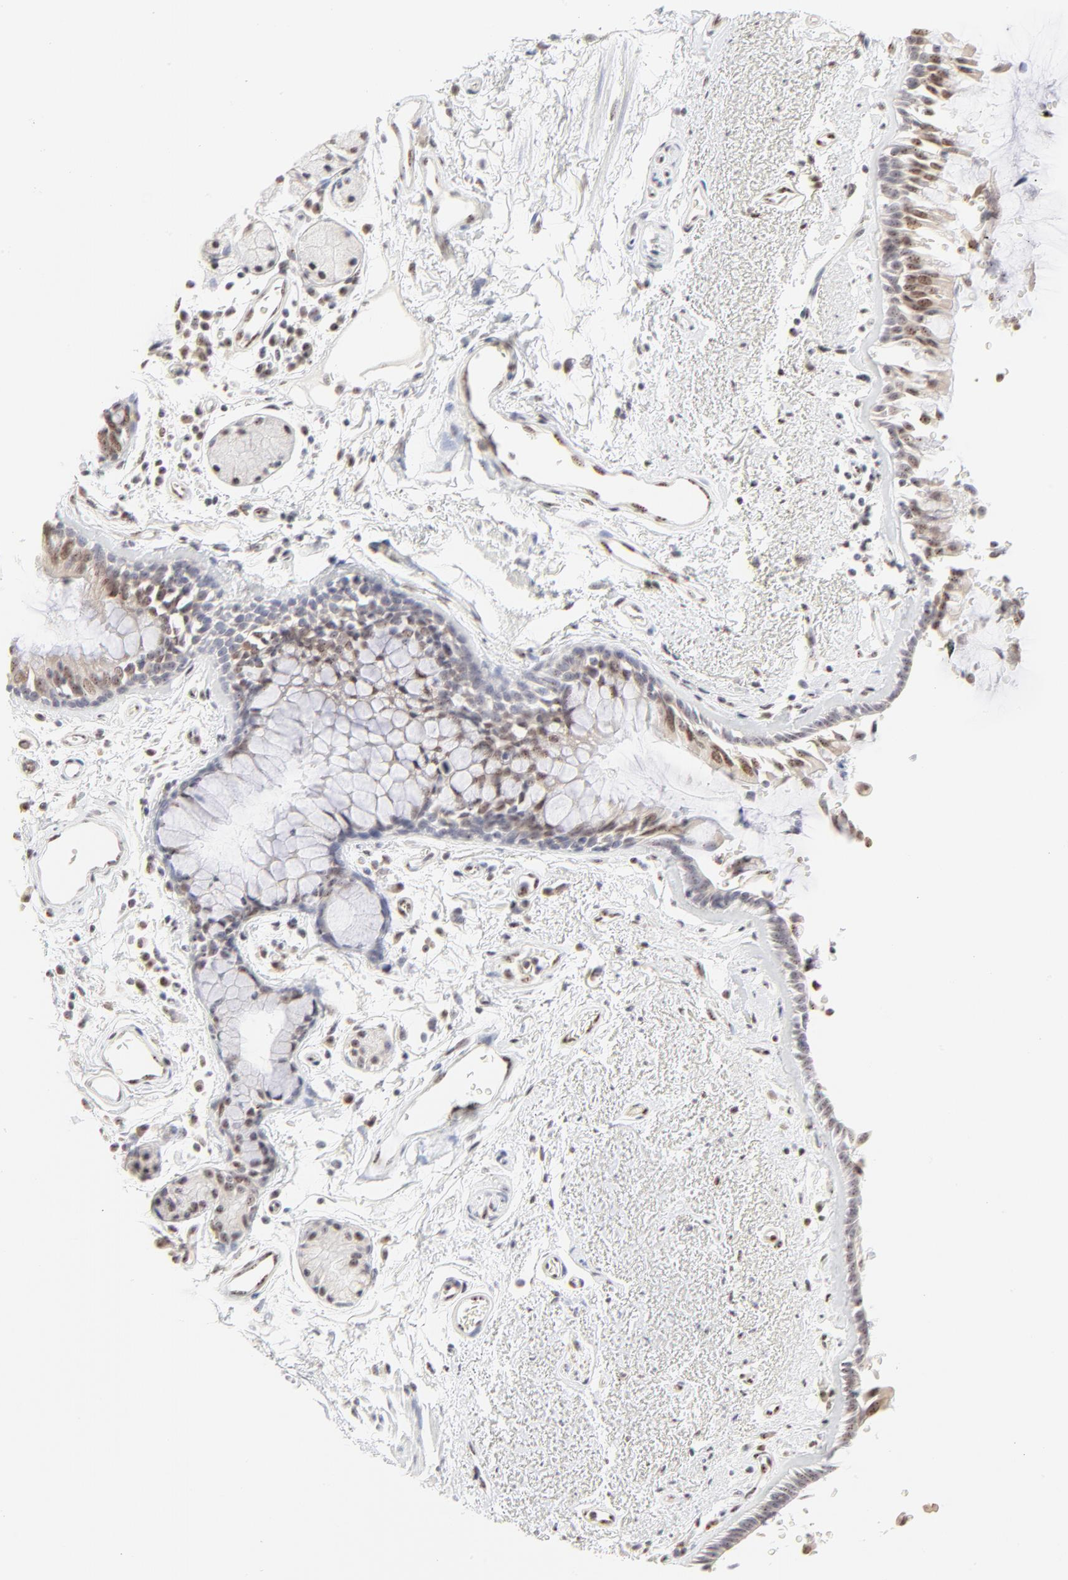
{"staining": {"intensity": "weak", "quantity": "25%-75%", "location": "nuclear"}, "tissue": "bronchus", "cell_type": "Respiratory epithelial cells", "image_type": "normal", "snomed": [{"axis": "morphology", "description": "Normal tissue, NOS"}, {"axis": "morphology", "description": "Adenocarcinoma, NOS"}, {"axis": "topography", "description": "Bronchus"}, {"axis": "topography", "description": "Lung"}], "caption": "An image of human bronchus stained for a protein reveals weak nuclear brown staining in respiratory epithelial cells. The protein is stained brown, and the nuclei are stained in blue (DAB (3,3'-diaminobenzidine) IHC with brightfield microscopy, high magnification).", "gene": "NFIL3", "patient": {"sex": "male", "age": 71}}